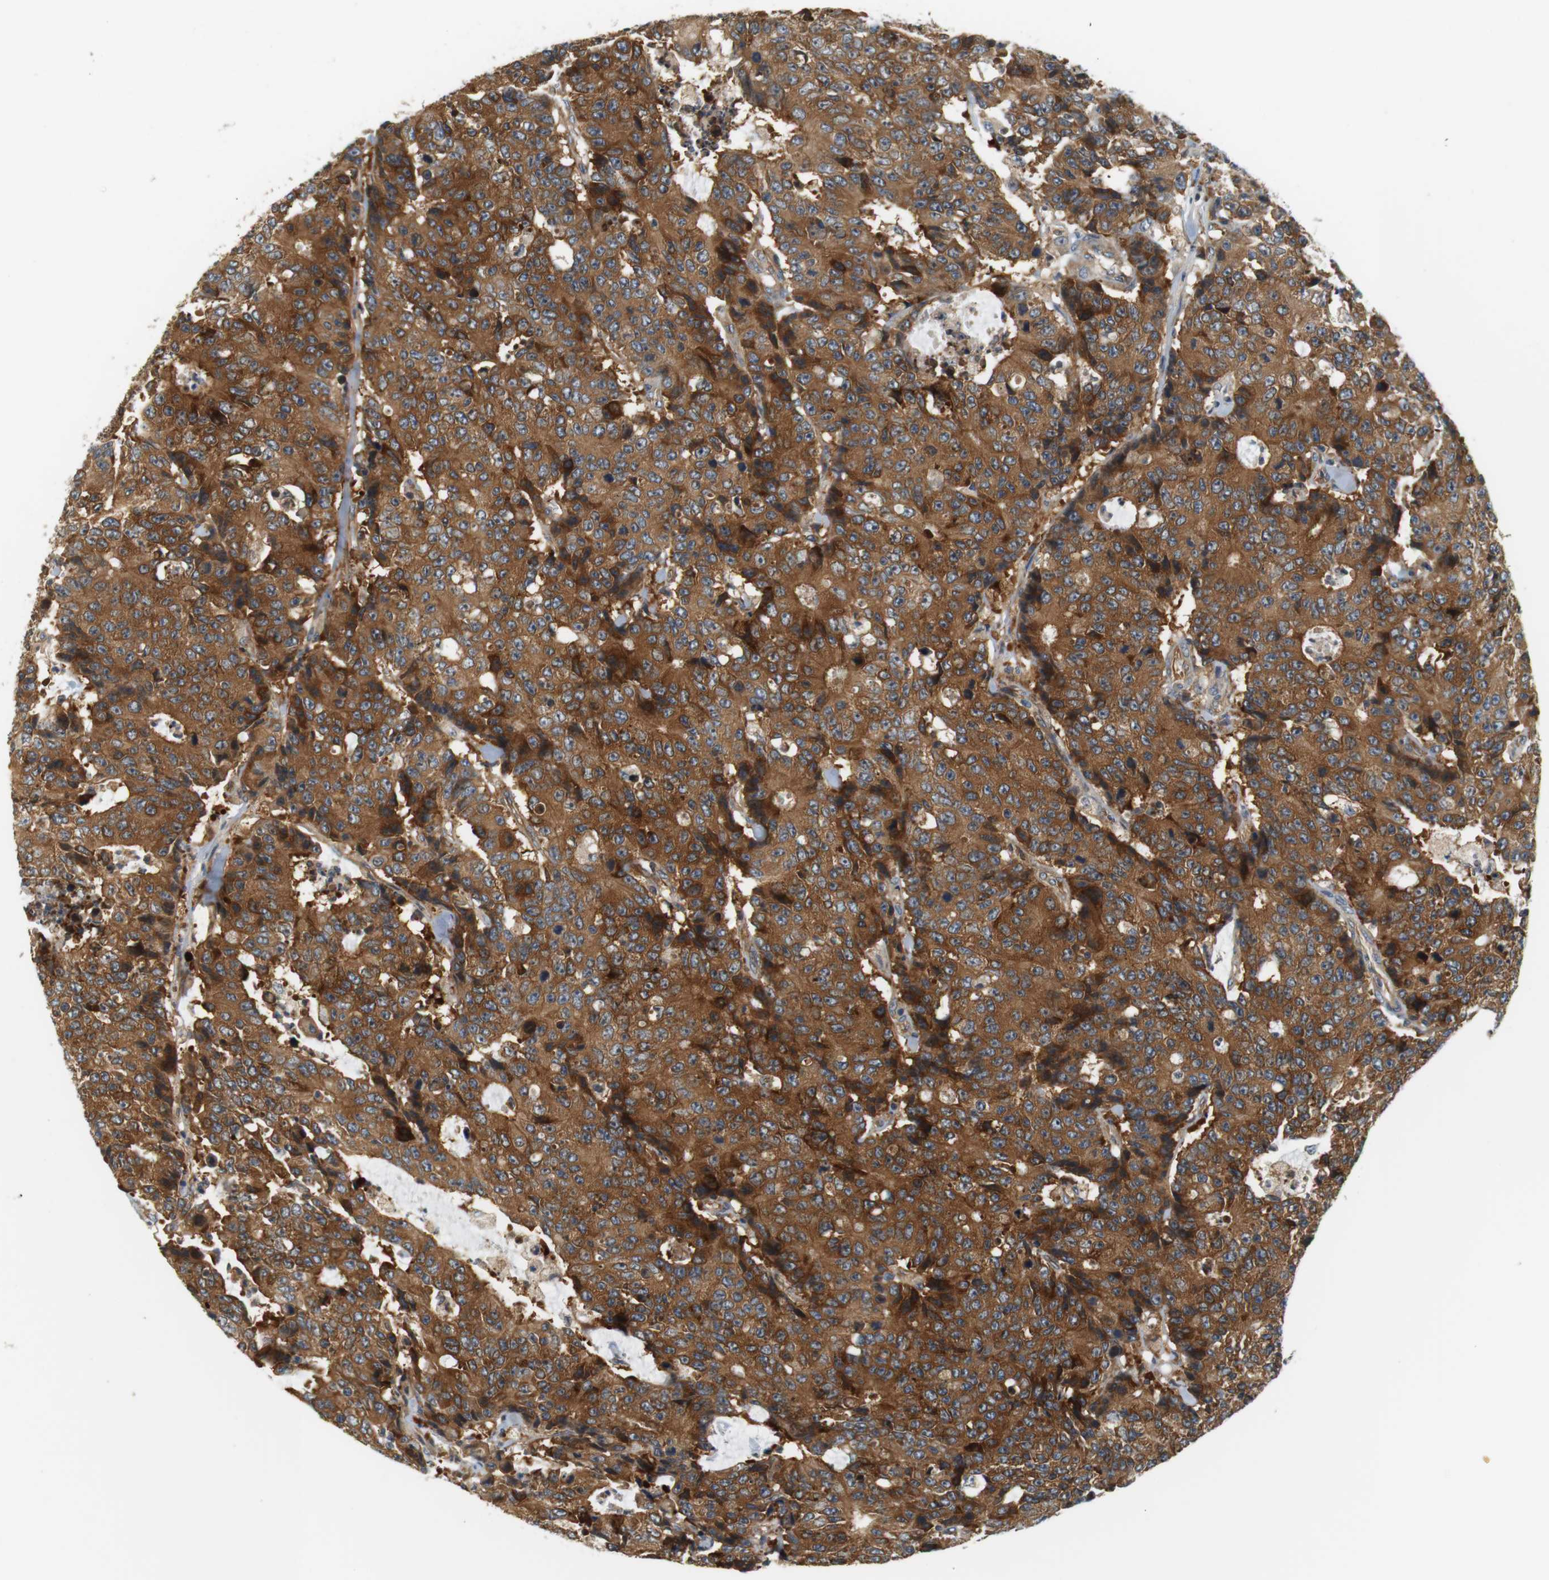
{"staining": {"intensity": "moderate", "quantity": ">75%", "location": "cytoplasmic/membranous"}, "tissue": "colorectal cancer", "cell_type": "Tumor cells", "image_type": "cancer", "snomed": [{"axis": "morphology", "description": "Adenocarcinoma, NOS"}, {"axis": "topography", "description": "Colon"}], "caption": "Protein staining shows moderate cytoplasmic/membranous expression in approximately >75% of tumor cells in colorectal cancer (adenocarcinoma).", "gene": "SH3GLB1", "patient": {"sex": "female", "age": 86}}